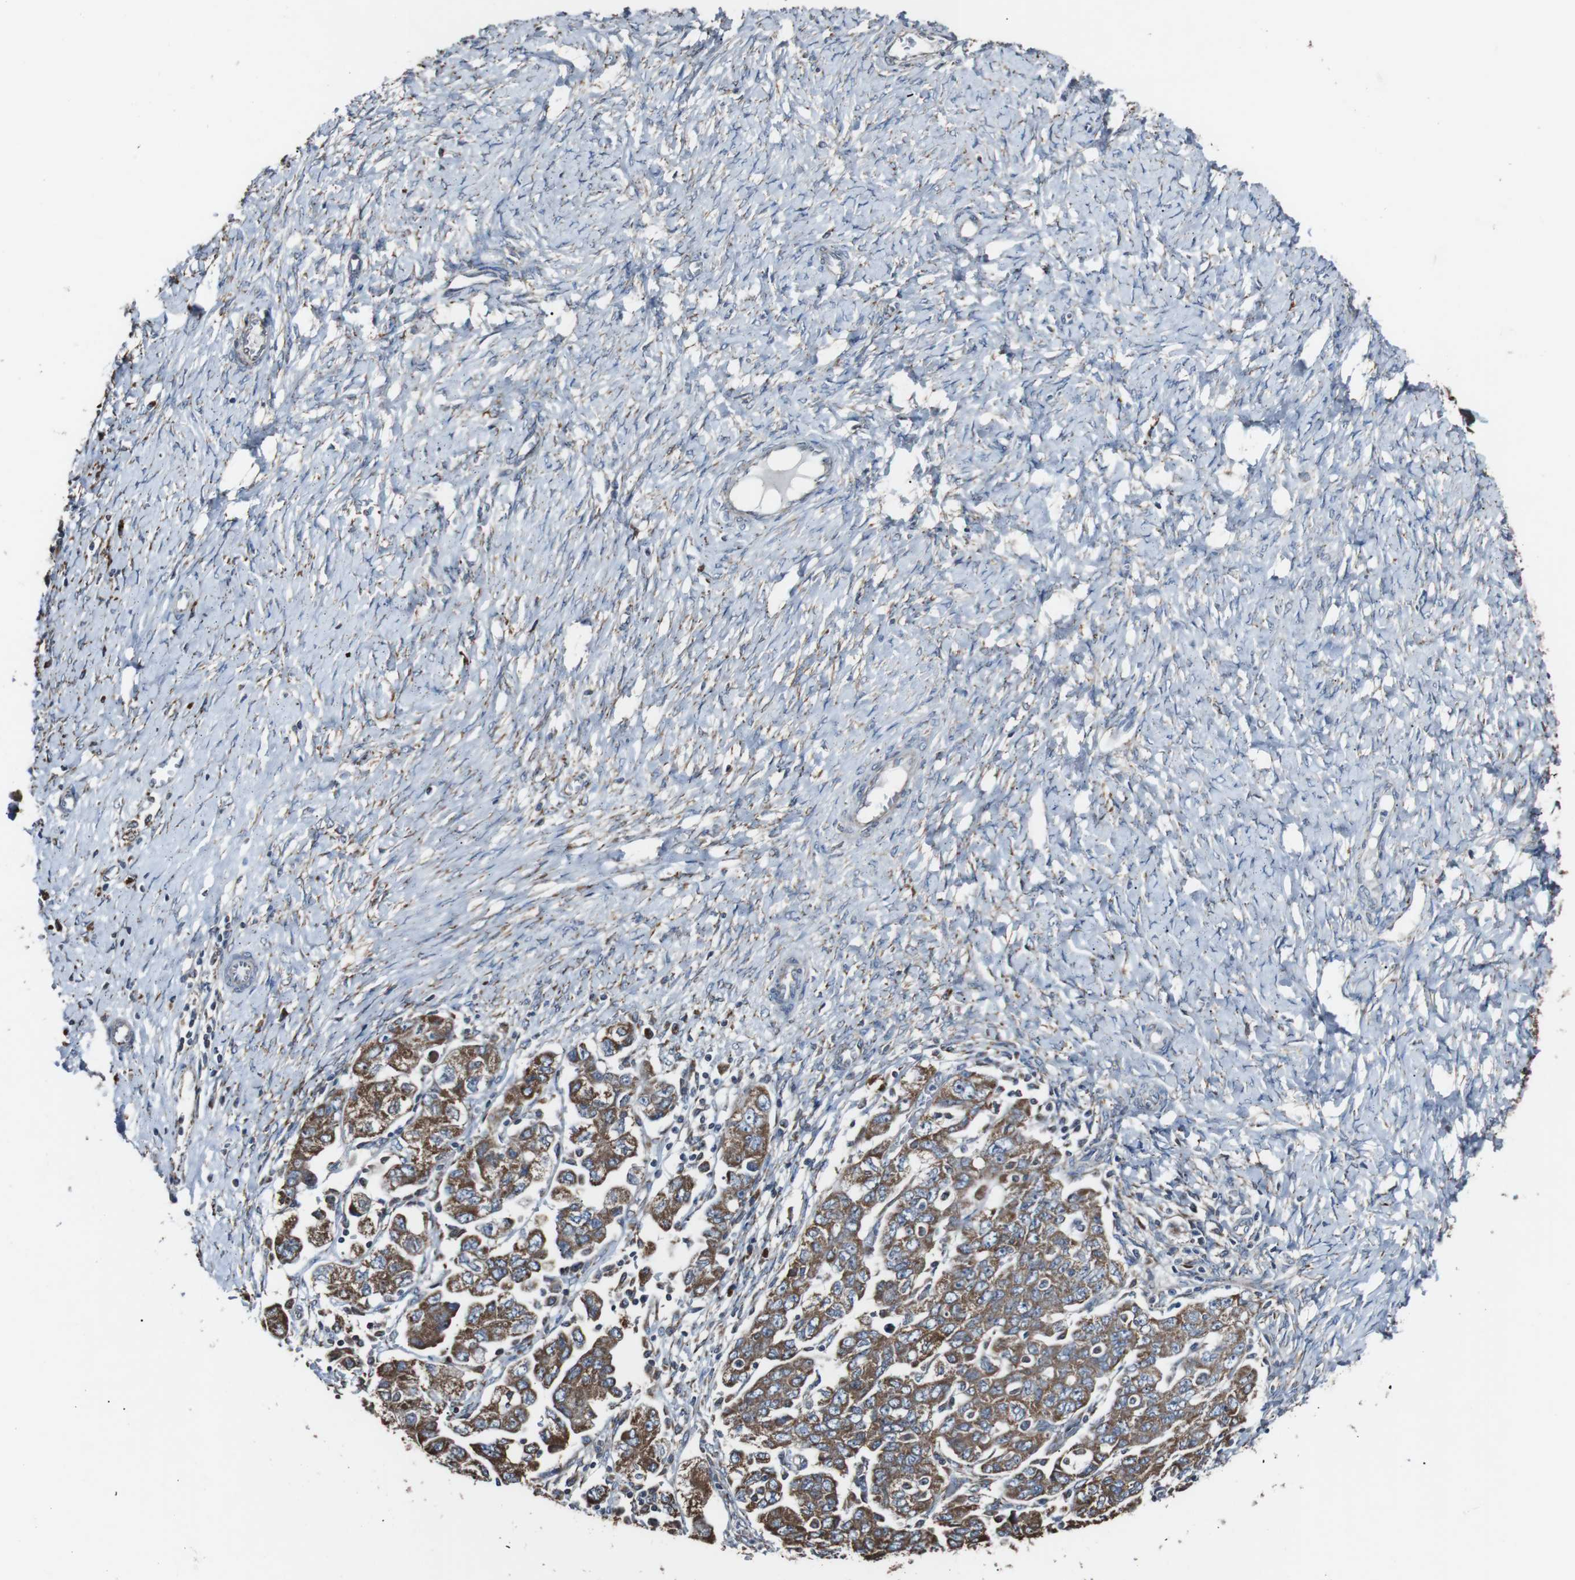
{"staining": {"intensity": "moderate", "quantity": ">75%", "location": "cytoplasmic/membranous"}, "tissue": "ovarian cancer", "cell_type": "Tumor cells", "image_type": "cancer", "snomed": [{"axis": "morphology", "description": "Carcinoma, NOS"}, {"axis": "morphology", "description": "Cystadenocarcinoma, serous, NOS"}, {"axis": "topography", "description": "Ovary"}], "caption": "Tumor cells reveal moderate cytoplasmic/membranous expression in about >75% of cells in ovarian cancer (carcinoma). The staining was performed using DAB to visualize the protein expression in brown, while the nuclei were stained in blue with hematoxylin (Magnification: 20x).", "gene": "CISD2", "patient": {"sex": "female", "age": 69}}